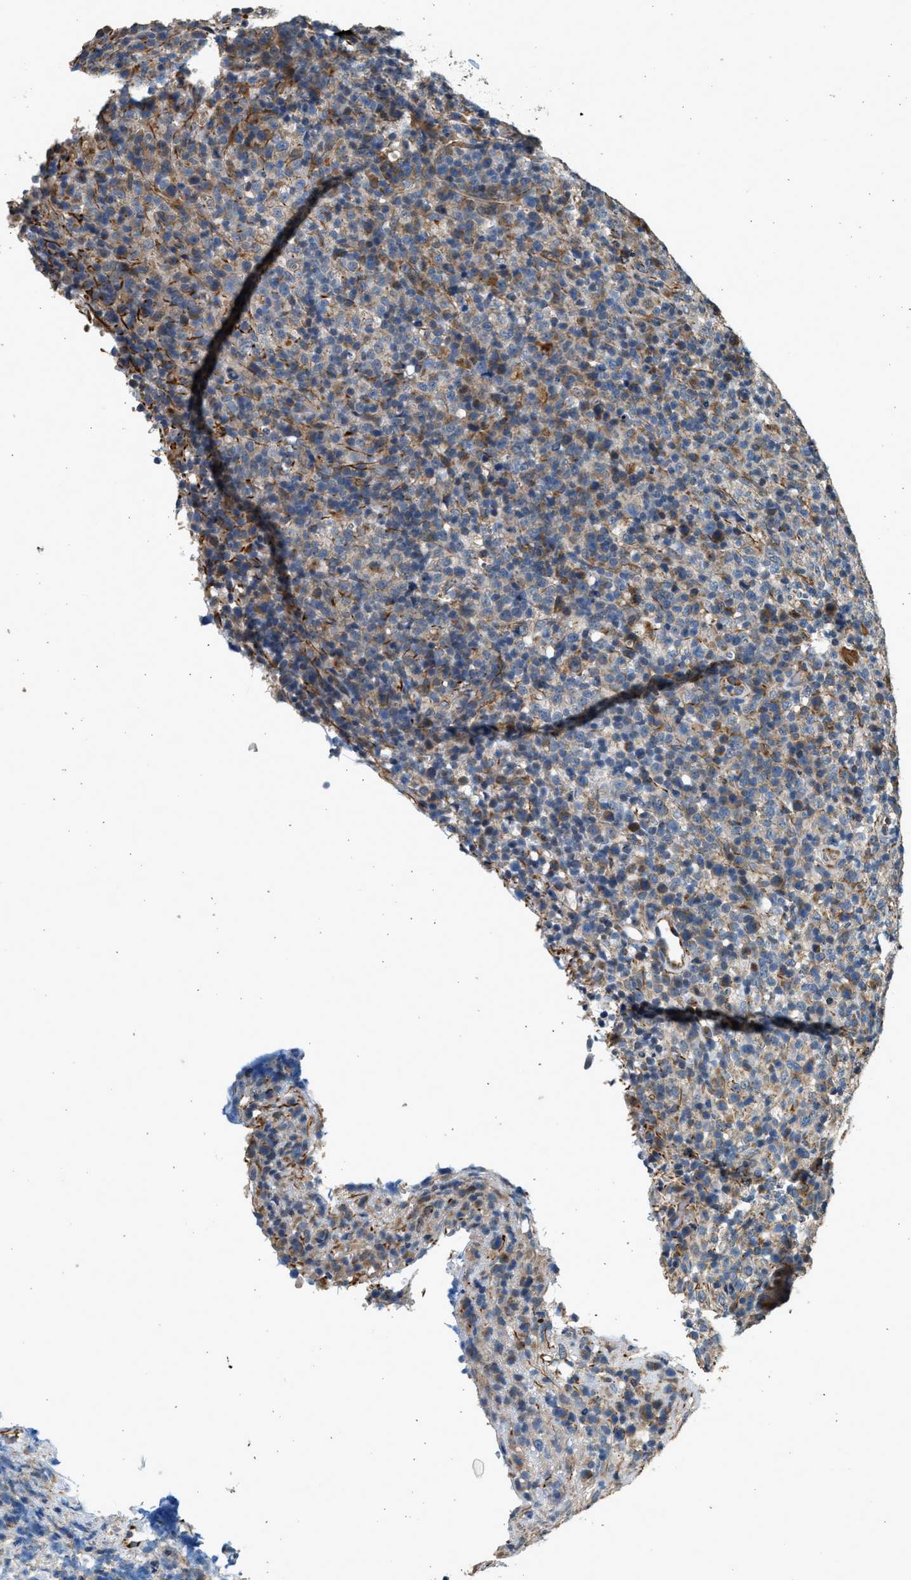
{"staining": {"intensity": "weak", "quantity": "25%-75%", "location": "cytoplasmic/membranous"}, "tissue": "lymphoma", "cell_type": "Tumor cells", "image_type": "cancer", "snomed": [{"axis": "morphology", "description": "Malignant lymphoma, non-Hodgkin's type, High grade"}, {"axis": "topography", "description": "Lymph node"}], "caption": "Approximately 25%-75% of tumor cells in human high-grade malignant lymphoma, non-Hodgkin's type show weak cytoplasmic/membranous protein positivity as visualized by brown immunohistochemical staining.", "gene": "PCLO", "patient": {"sex": "female", "age": 76}}